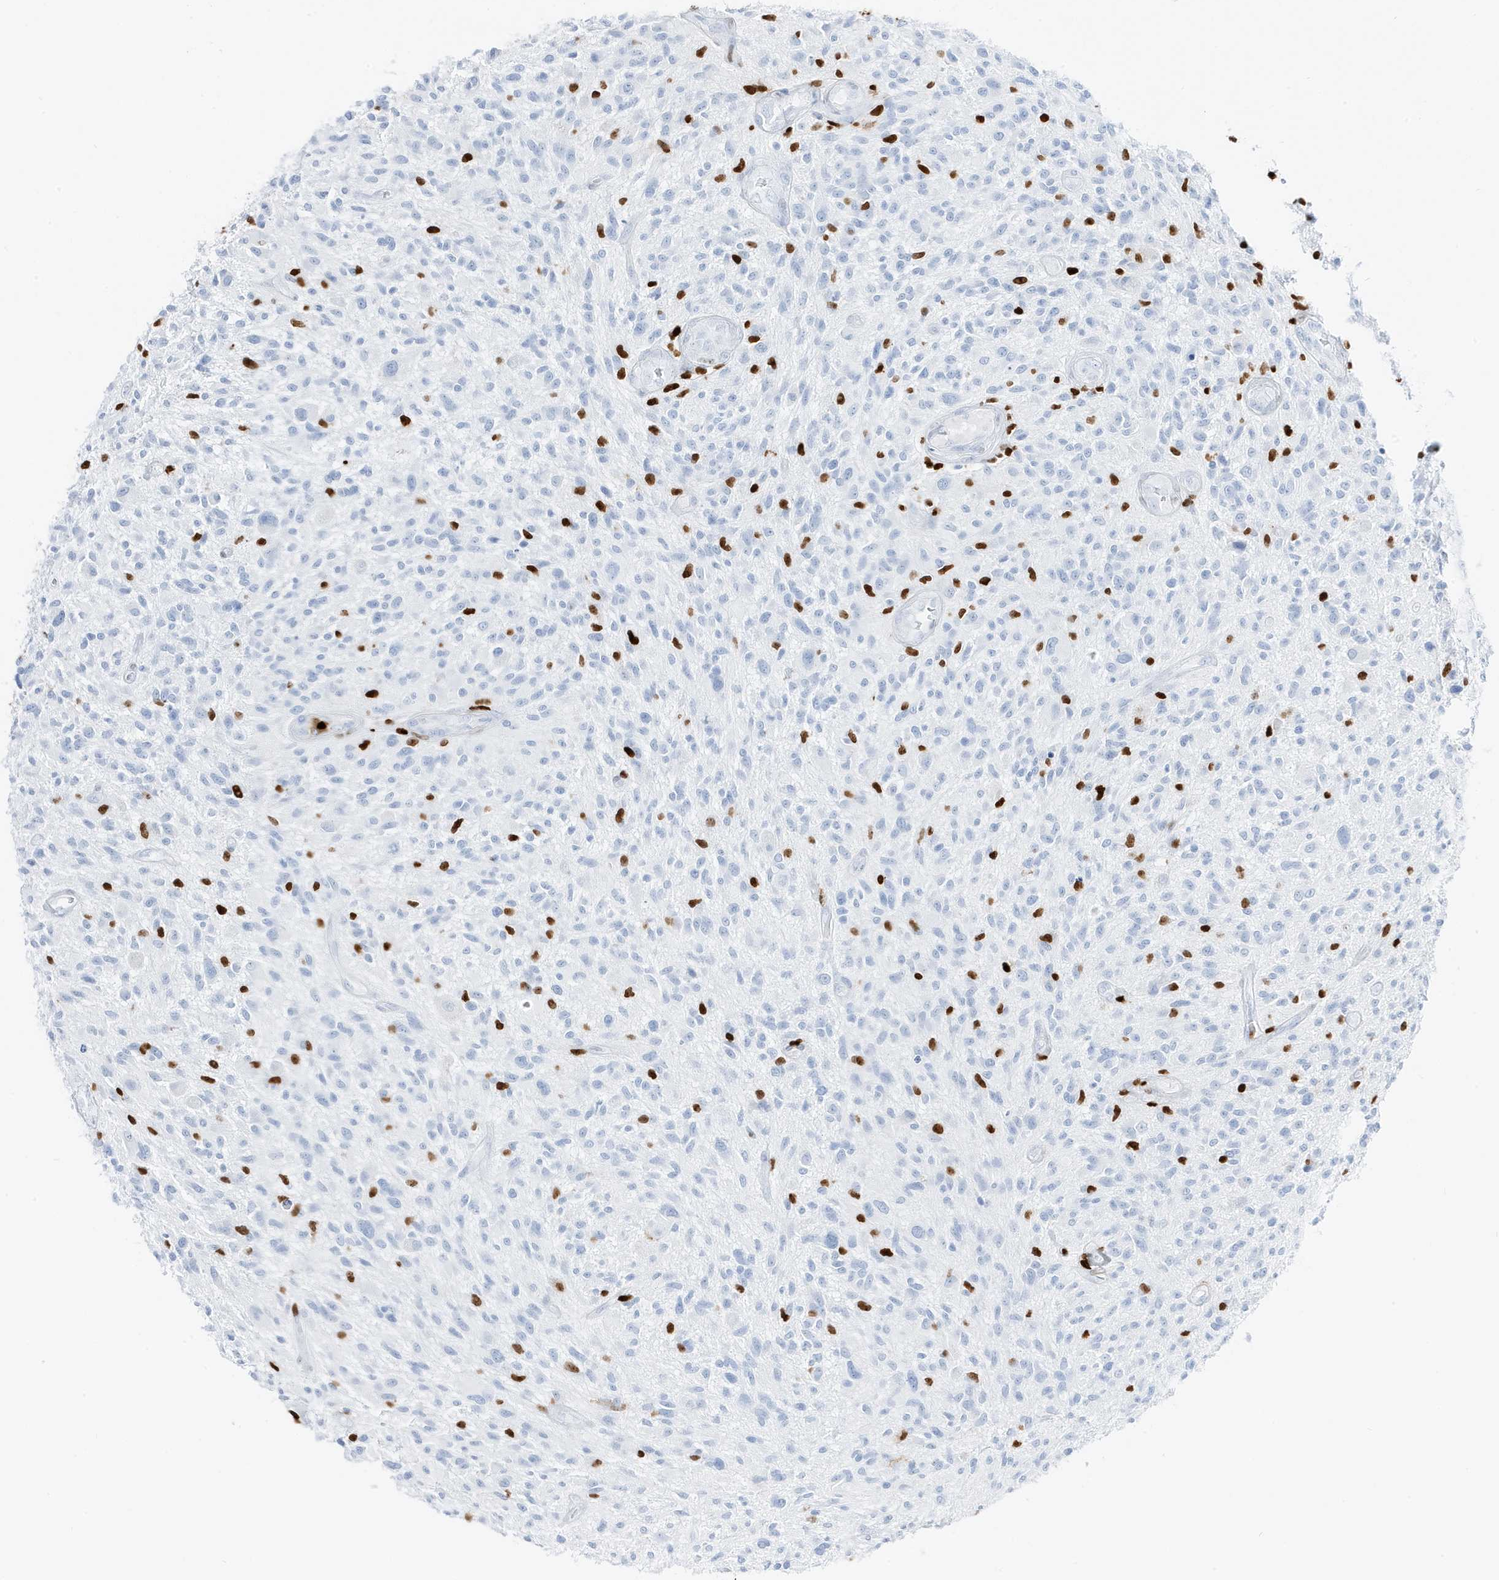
{"staining": {"intensity": "negative", "quantity": "none", "location": "none"}, "tissue": "glioma", "cell_type": "Tumor cells", "image_type": "cancer", "snomed": [{"axis": "morphology", "description": "Glioma, malignant, High grade"}, {"axis": "topography", "description": "Brain"}], "caption": "Malignant glioma (high-grade) stained for a protein using immunohistochemistry reveals no expression tumor cells.", "gene": "MNDA", "patient": {"sex": "male", "age": 47}}